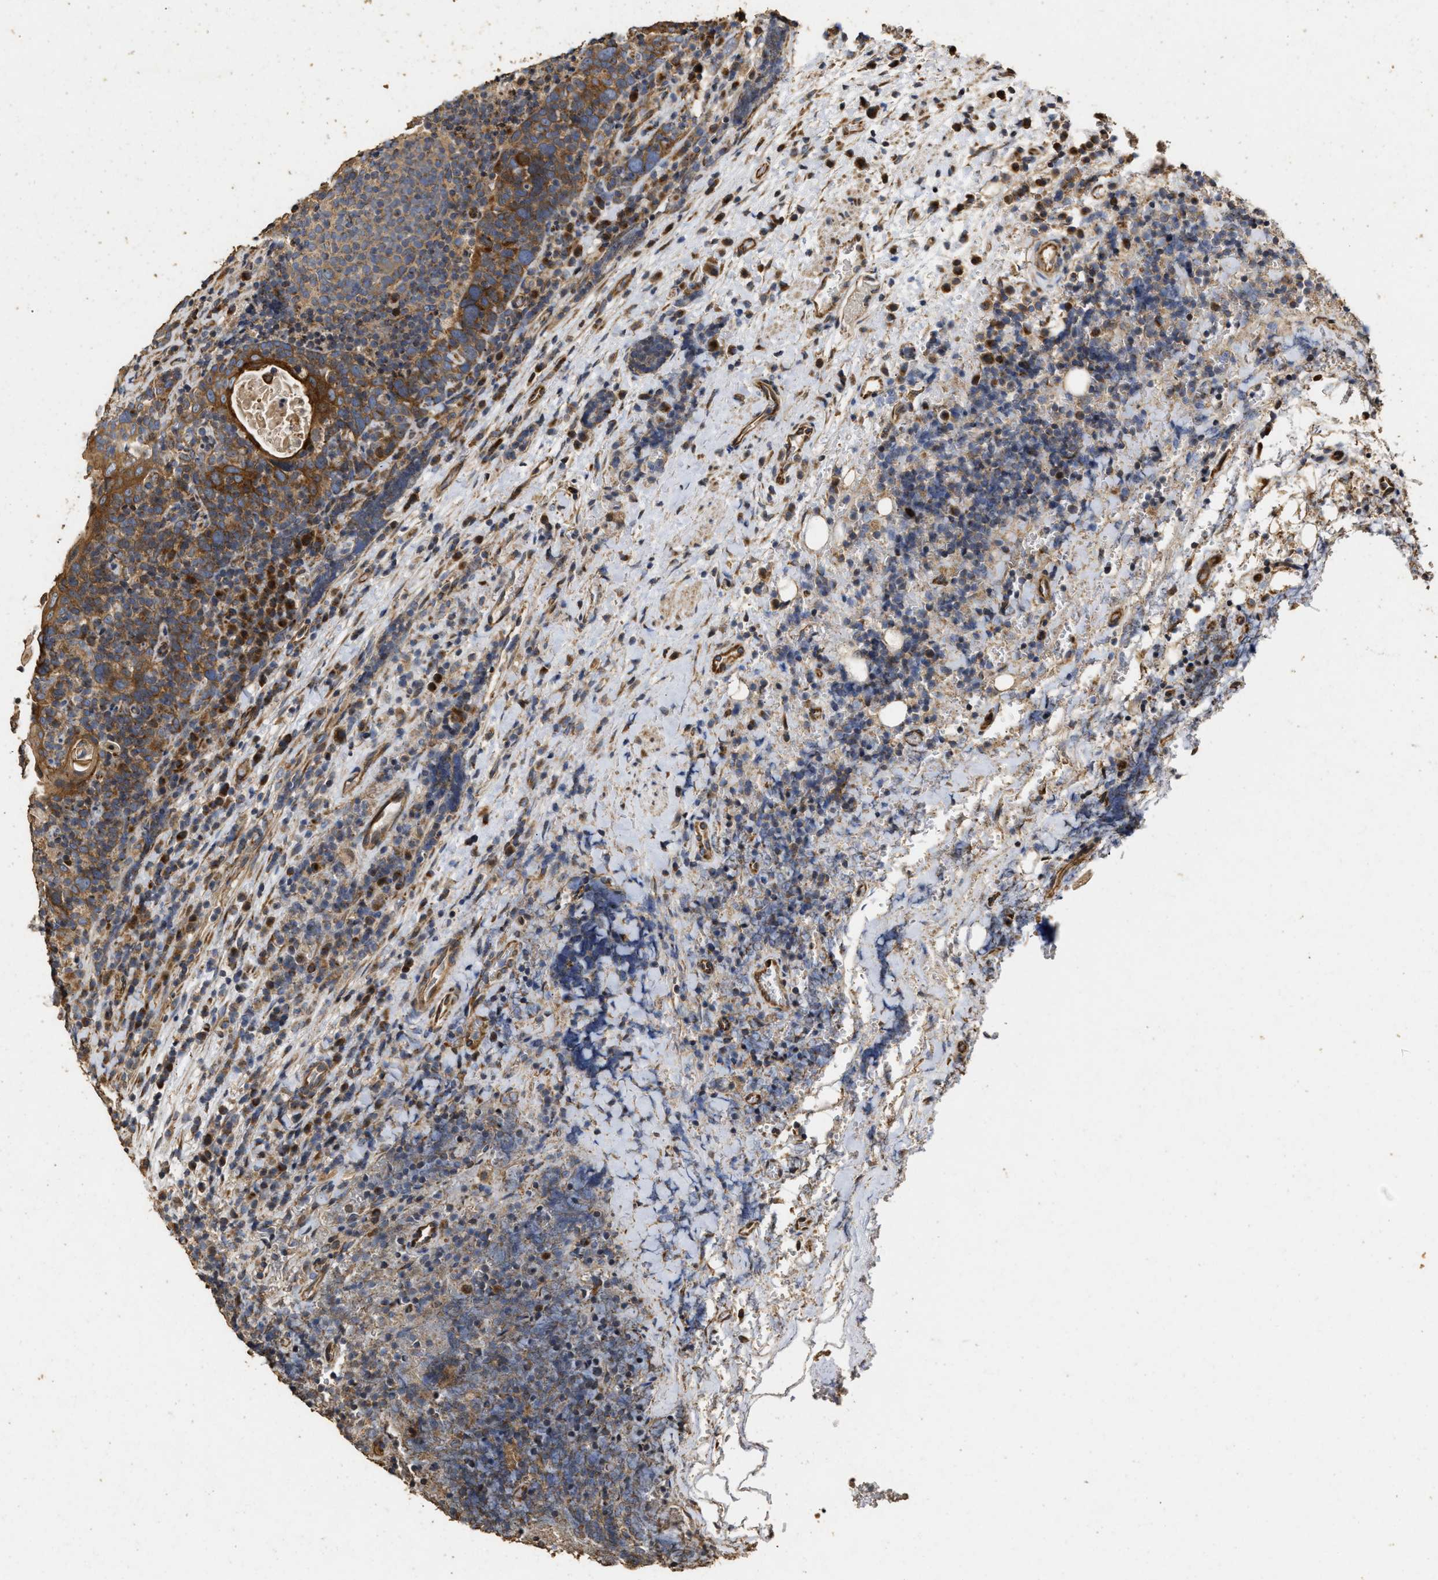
{"staining": {"intensity": "moderate", "quantity": ">75%", "location": "cytoplasmic/membranous"}, "tissue": "head and neck cancer", "cell_type": "Tumor cells", "image_type": "cancer", "snomed": [{"axis": "morphology", "description": "Squamous cell carcinoma, NOS"}, {"axis": "morphology", "description": "Squamous cell carcinoma, metastatic, NOS"}, {"axis": "topography", "description": "Lymph node"}, {"axis": "topography", "description": "Head-Neck"}], "caption": "High-magnification brightfield microscopy of head and neck cancer stained with DAB (brown) and counterstained with hematoxylin (blue). tumor cells exhibit moderate cytoplasmic/membranous expression is appreciated in about>75% of cells.", "gene": "NAV1", "patient": {"sex": "male", "age": 62}}